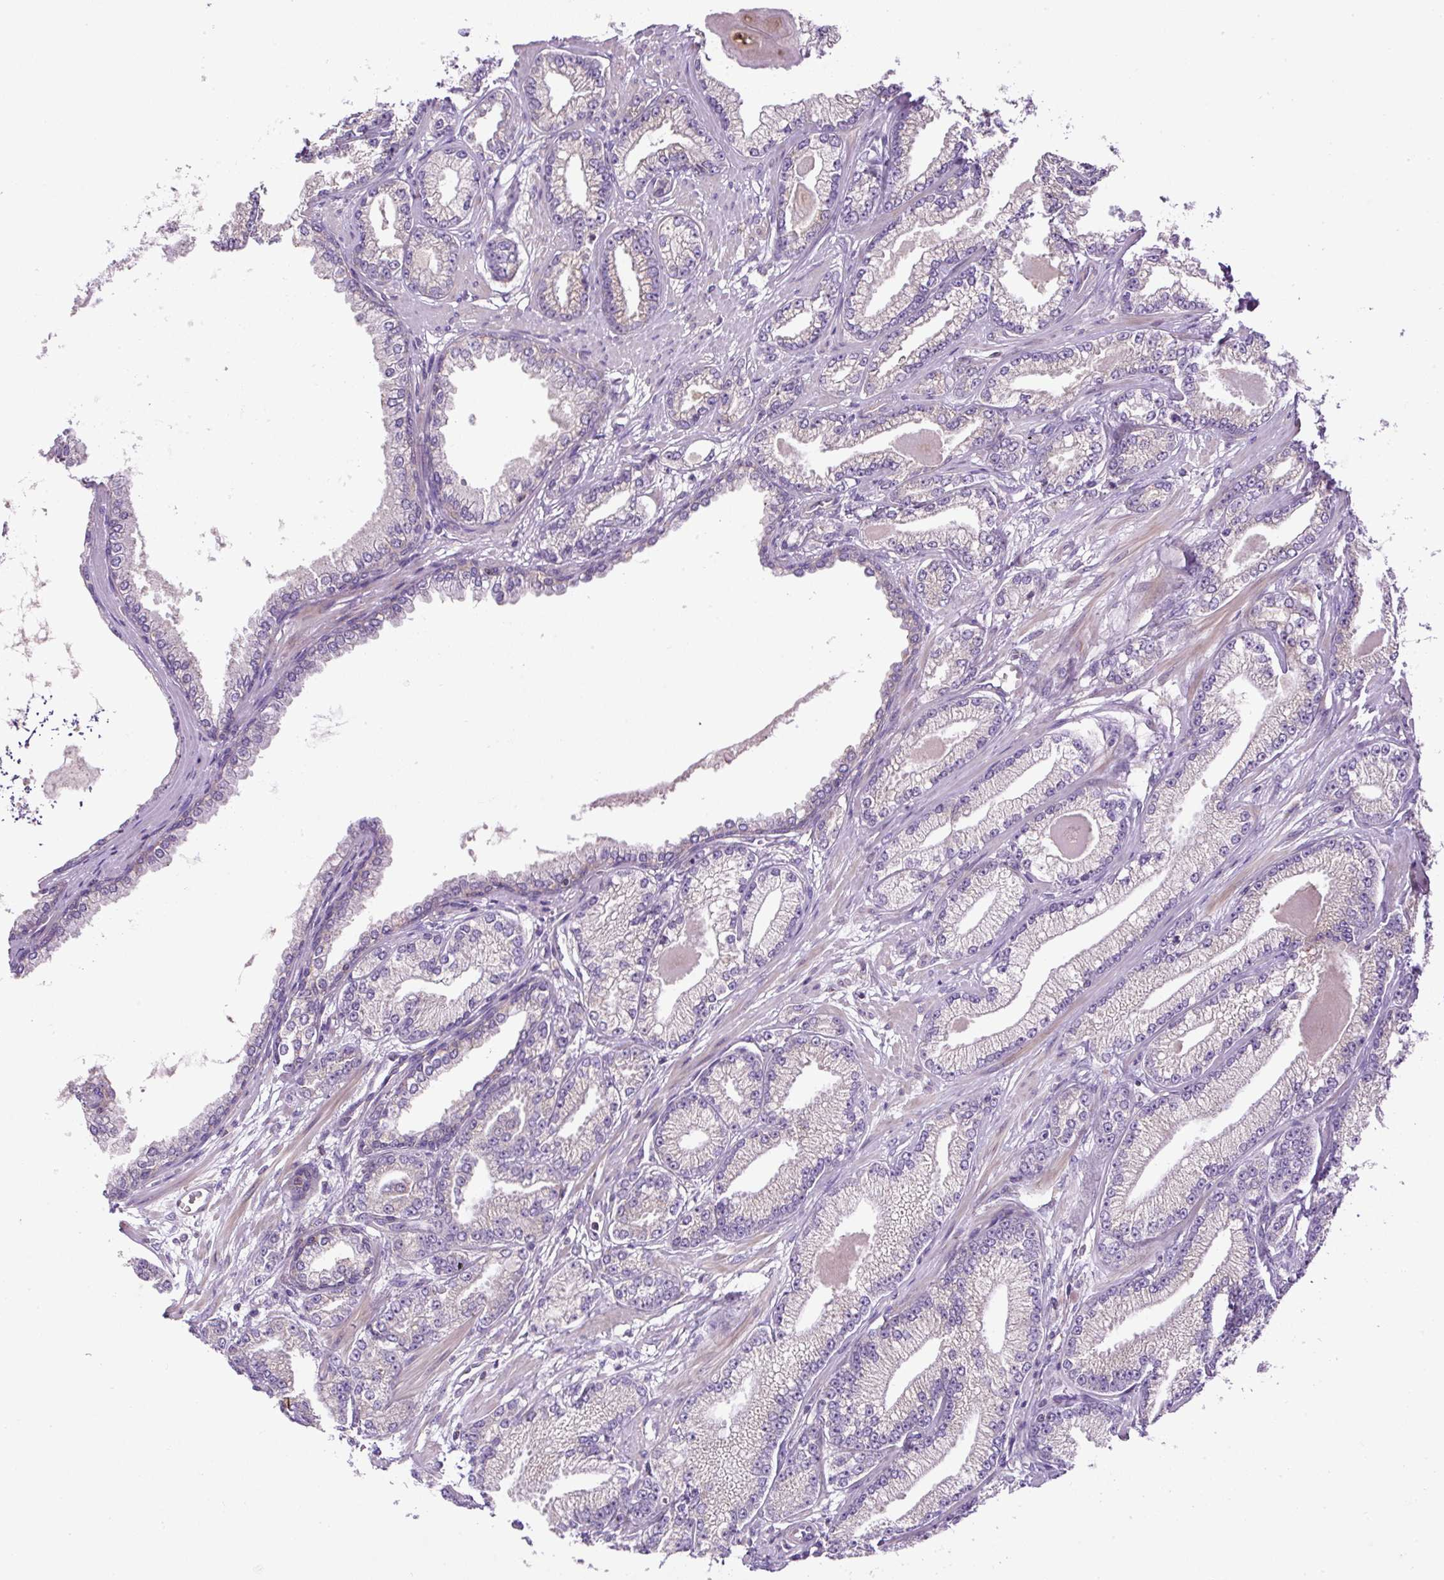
{"staining": {"intensity": "negative", "quantity": "none", "location": "none"}, "tissue": "prostate cancer", "cell_type": "Tumor cells", "image_type": "cancer", "snomed": [{"axis": "morphology", "description": "Adenocarcinoma, Low grade"}, {"axis": "topography", "description": "Prostate"}], "caption": "Immunohistochemistry (IHC) image of neoplastic tissue: human adenocarcinoma (low-grade) (prostate) stained with DAB (3,3'-diaminobenzidine) shows no significant protein expression in tumor cells.", "gene": "ZNF547", "patient": {"sex": "male", "age": 64}}